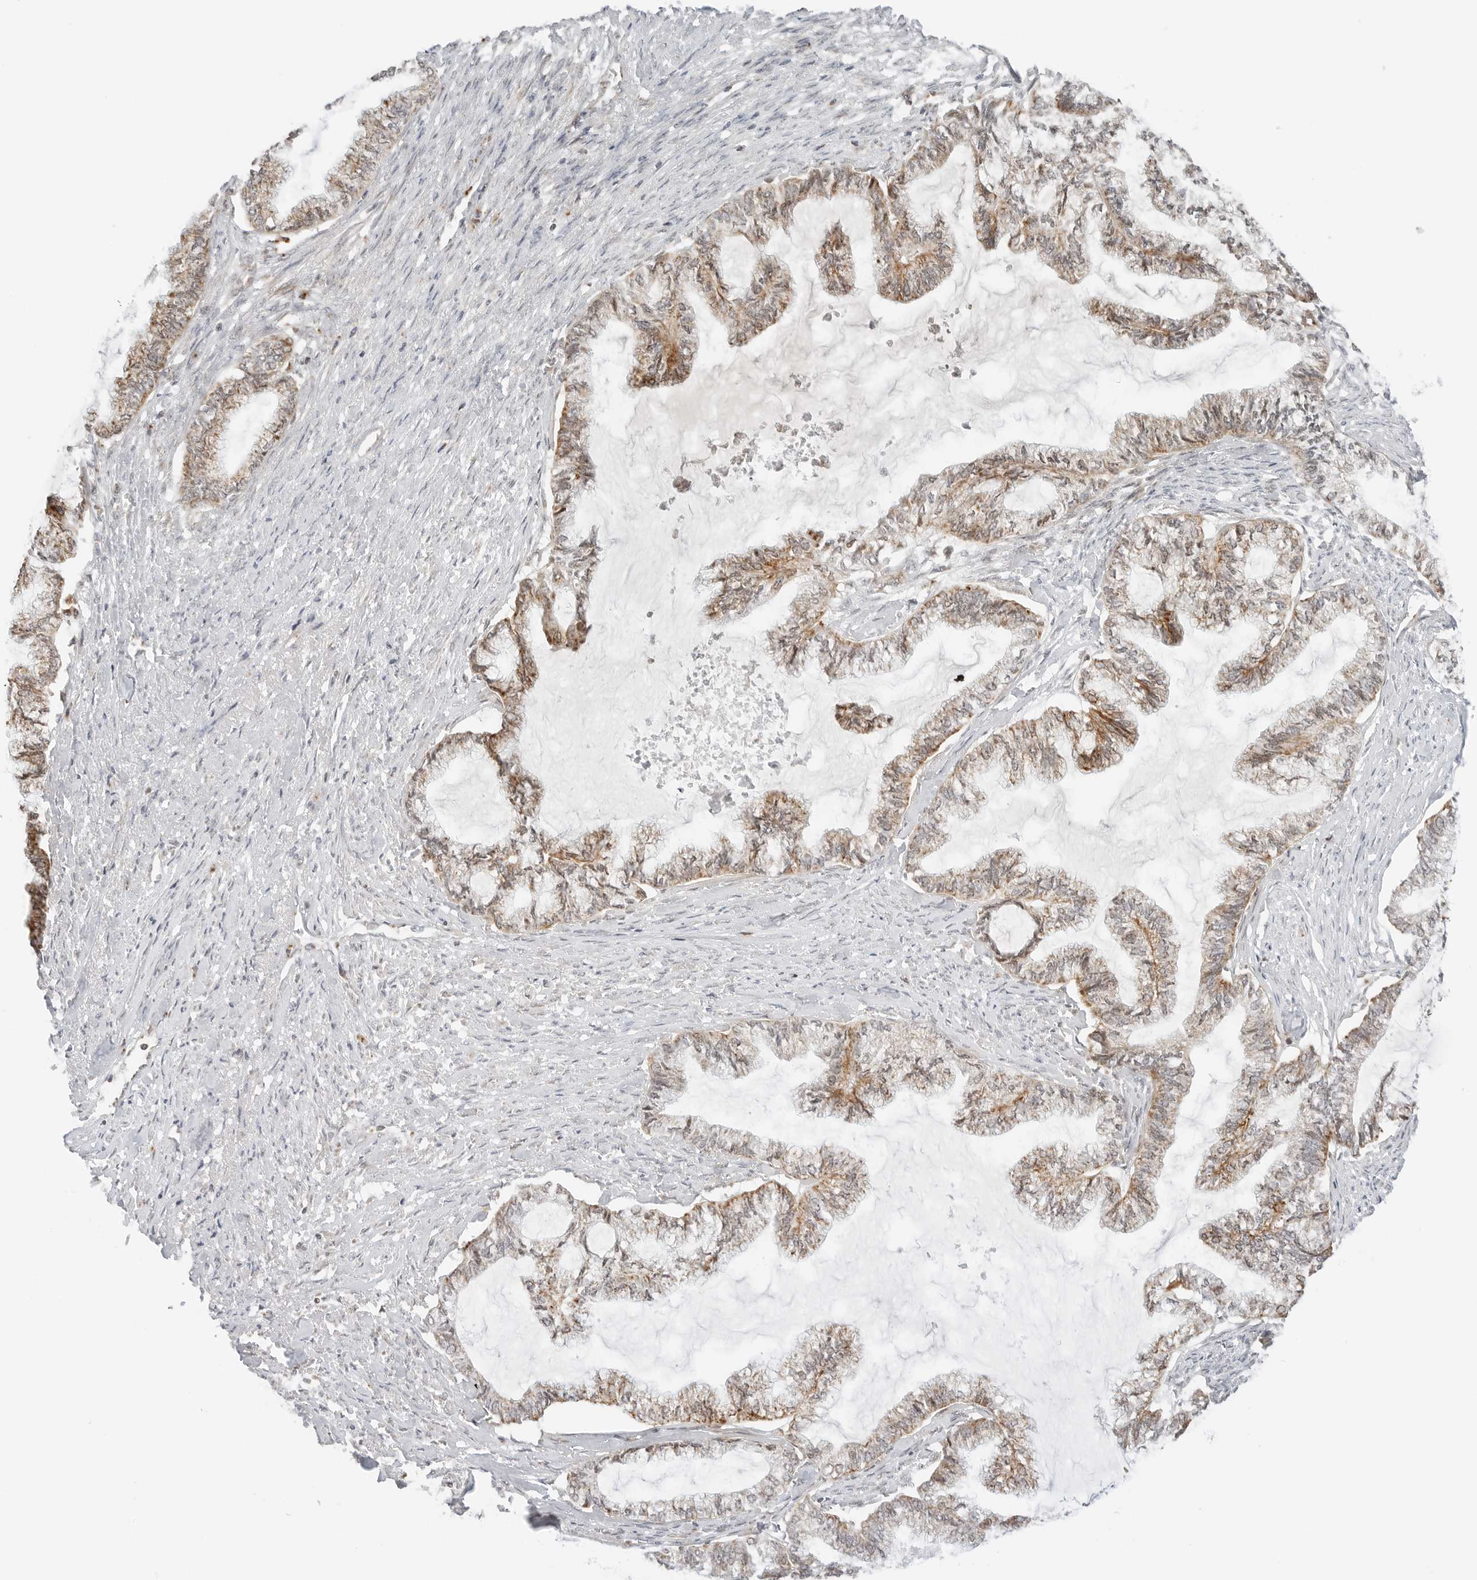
{"staining": {"intensity": "moderate", "quantity": ">75%", "location": "cytoplasmic/membranous"}, "tissue": "endometrial cancer", "cell_type": "Tumor cells", "image_type": "cancer", "snomed": [{"axis": "morphology", "description": "Adenocarcinoma, NOS"}, {"axis": "topography", "description": "Endometrium"}], "caption": "About >75% of tumor cells in human endometrial cancer (adenocarcinoma) display moderate cytoplasmic/membranous protein positivity as visualized by brown immunohistochemical staining.", "gene": "DYRK4", "patient": {"sex": "female", "age": 86}}